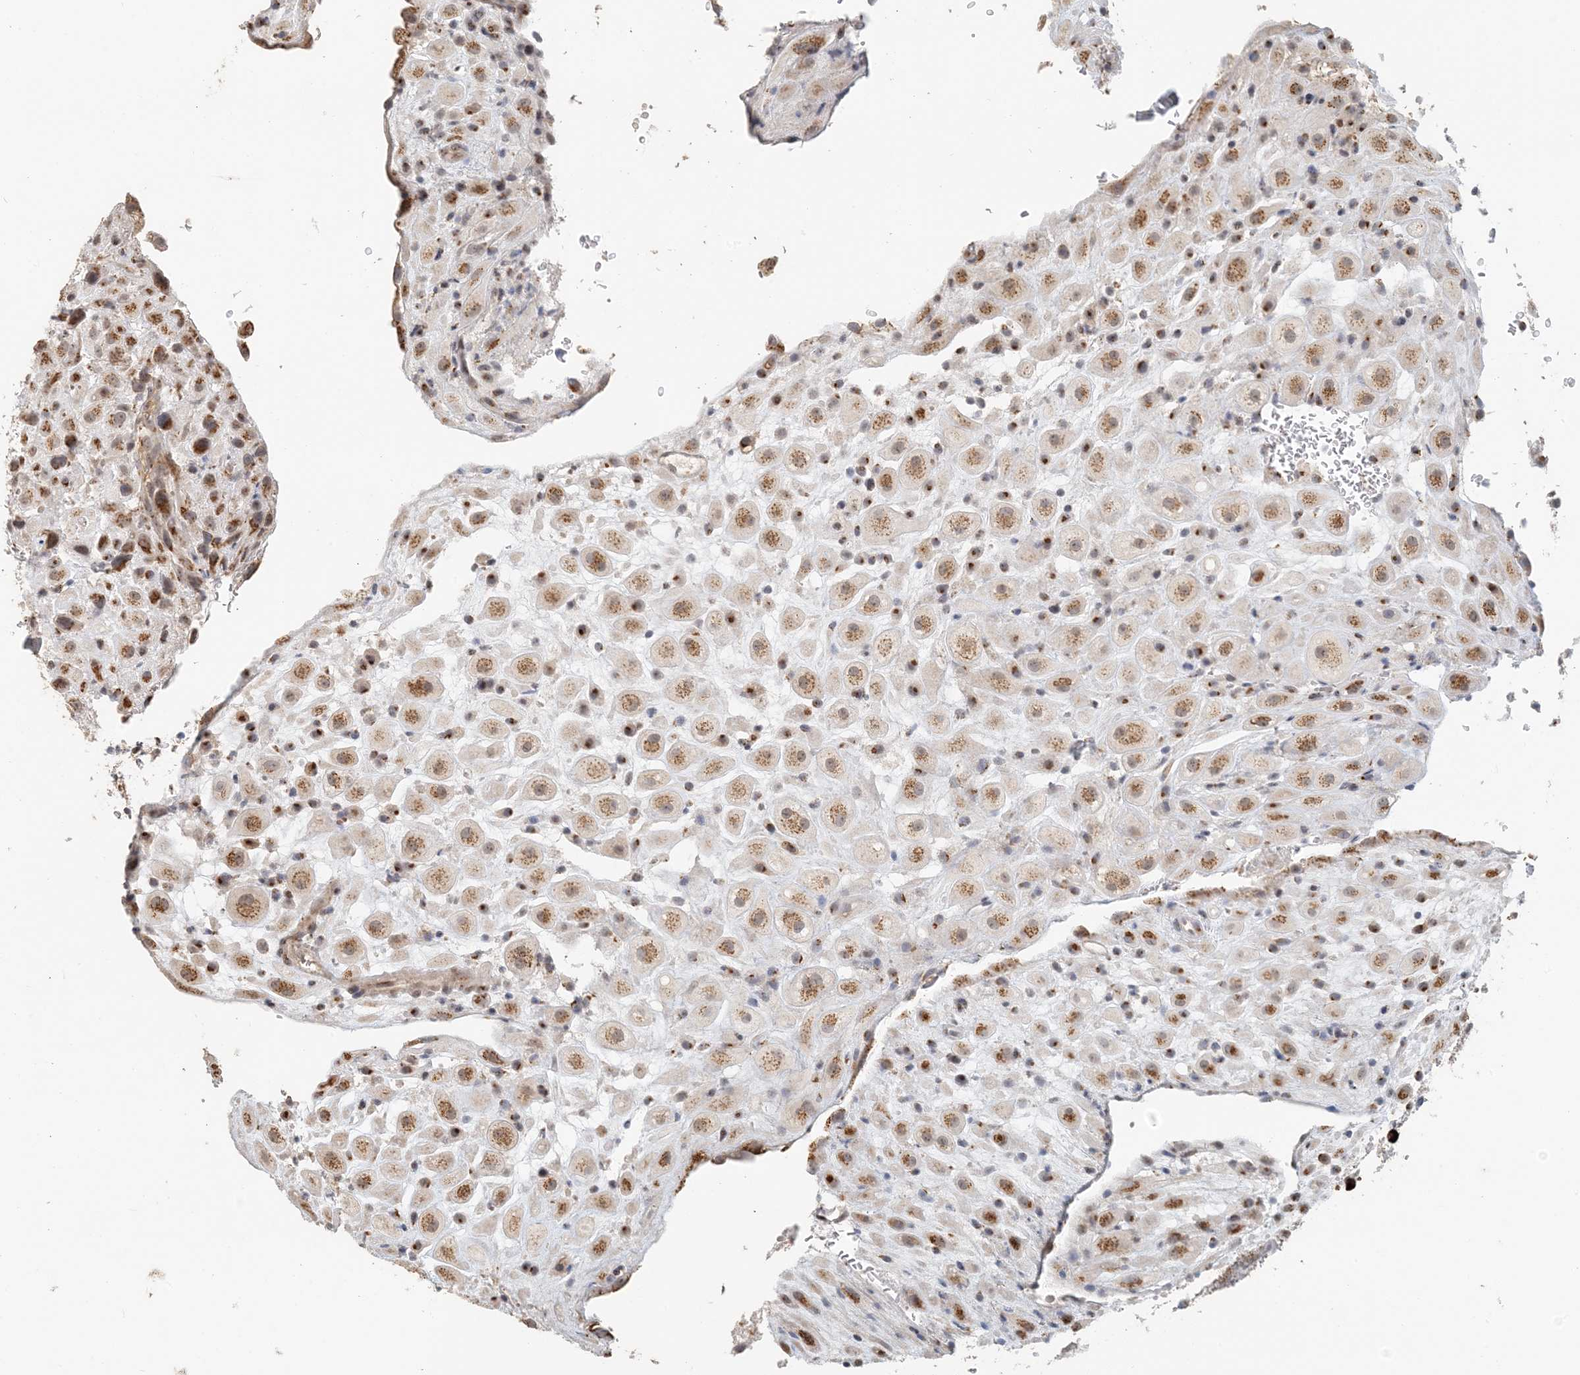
{"staining": {"intensity": "moderate", "quantity": ">75%", "location": "cytoplasmic/membranous"}, "tissue": "placenta", "cell_type": "Decidual cells", "image_type": "normal", "snomed": [{"axis": "morphology", "description": "Normal tissue, NOS"}, {"axis": "topography", "description": "Placenta"}], "caption": "This histopathology image shows benign placenta stained with IHC to label a protein in brown. The cytoplasmic/membranous of decidual cells show moderate positivity for the protein. Nuclei are counter-stained blue.", "gene": "ZCCHC4", "patient": {"sex": "female", "age": 35}}